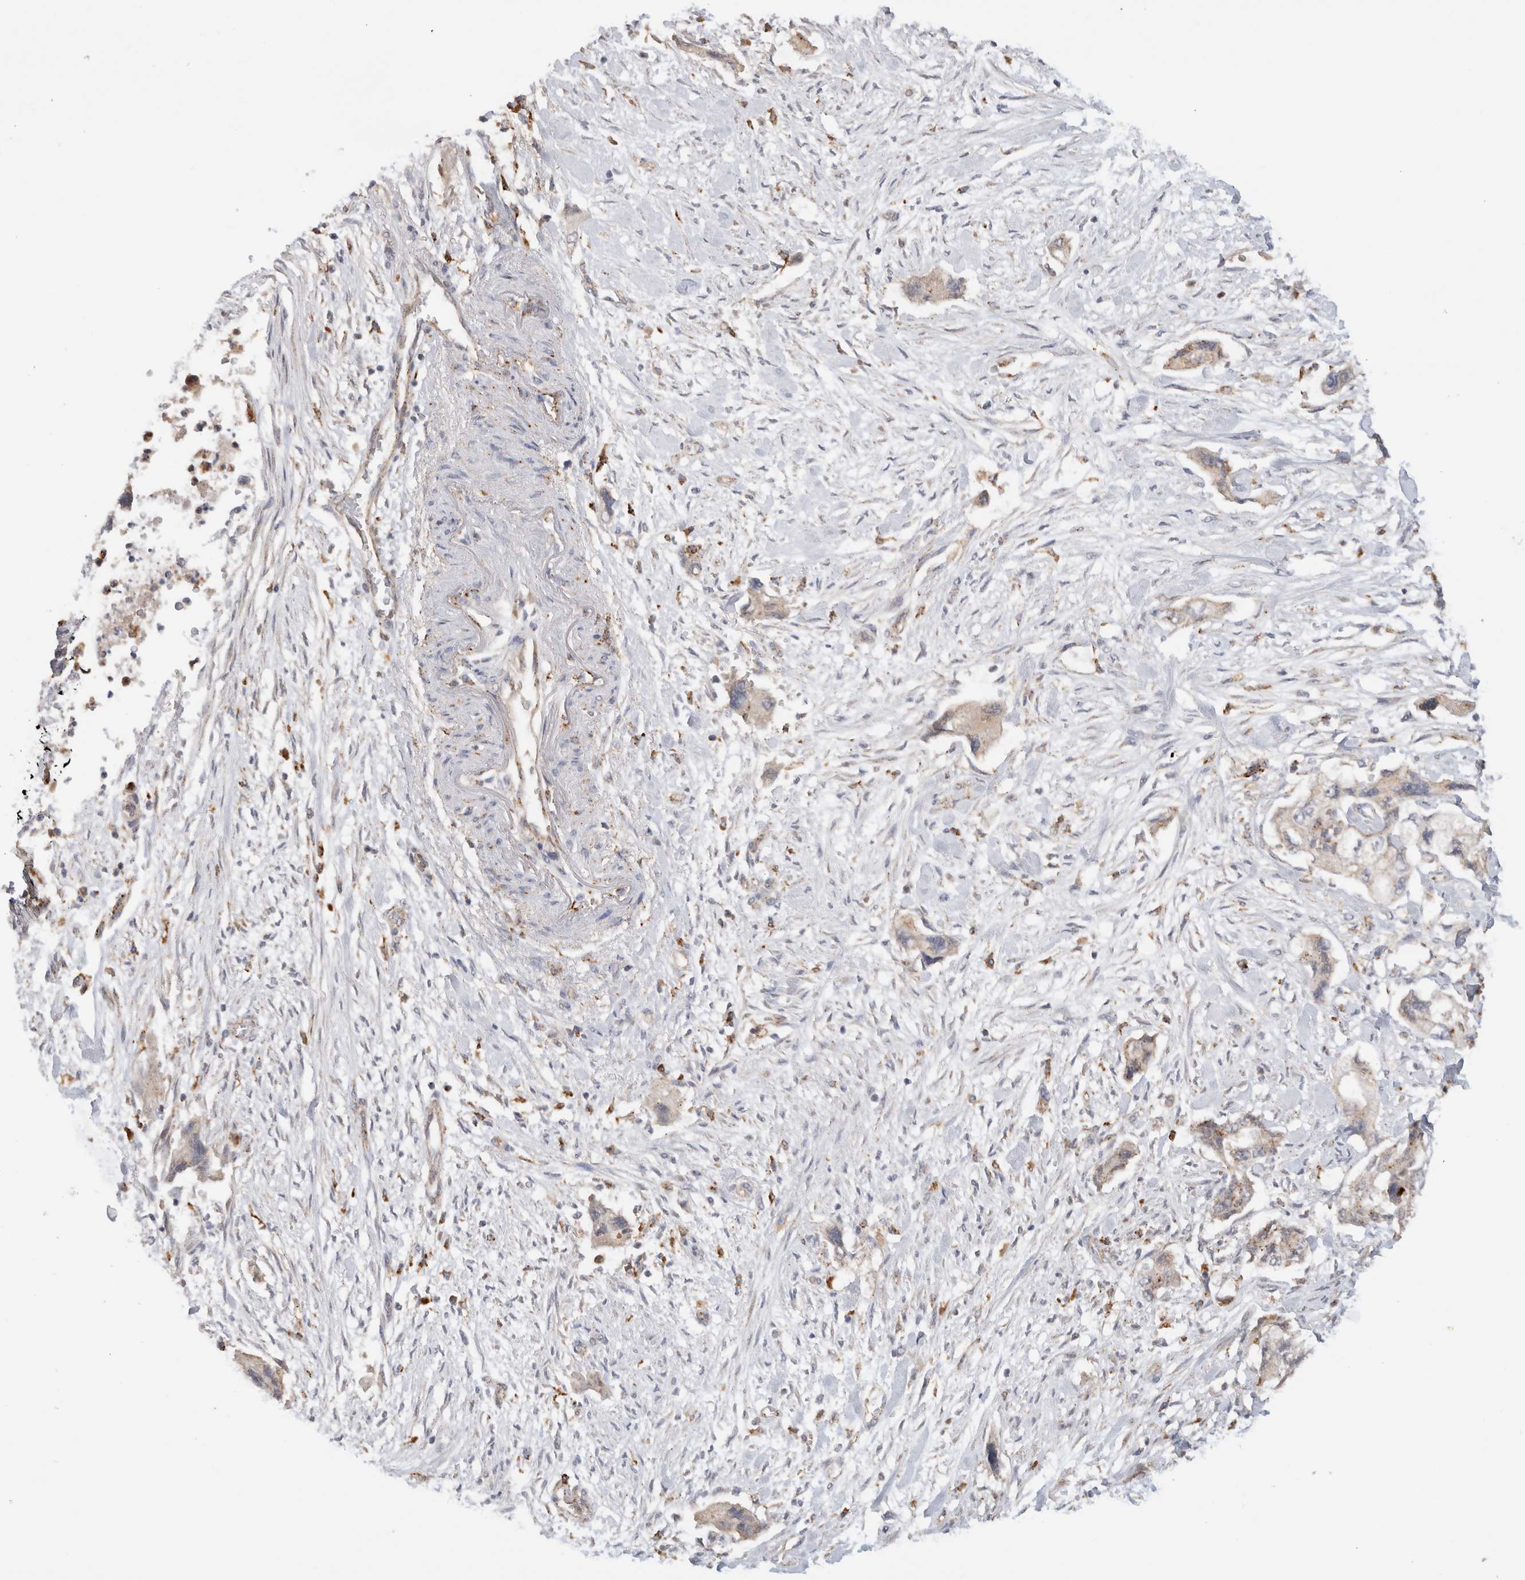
{"staining": {"intensity": "weak", "quantity": "25%-75%", "location": "cytoplasmic/membranous"}, "tissue": "pancreatic cancer", "cell_type": "Tumor cells", "image_type": "cancer", "snomed": [{"axis": "morphology", "description": "Adenocarcinoma, NOS"}, {"axis": "topography", "description": "Pancreas"}], "caption": "Approximately 25%-75% of tumor cells in human pancreatic adenocarcinoma show weak cytoplasmic/membranous protein staining as visualized by brown immunohistochemical staining.", "gene": "GNS", "patient": {"sex": "female", "age": 73}}